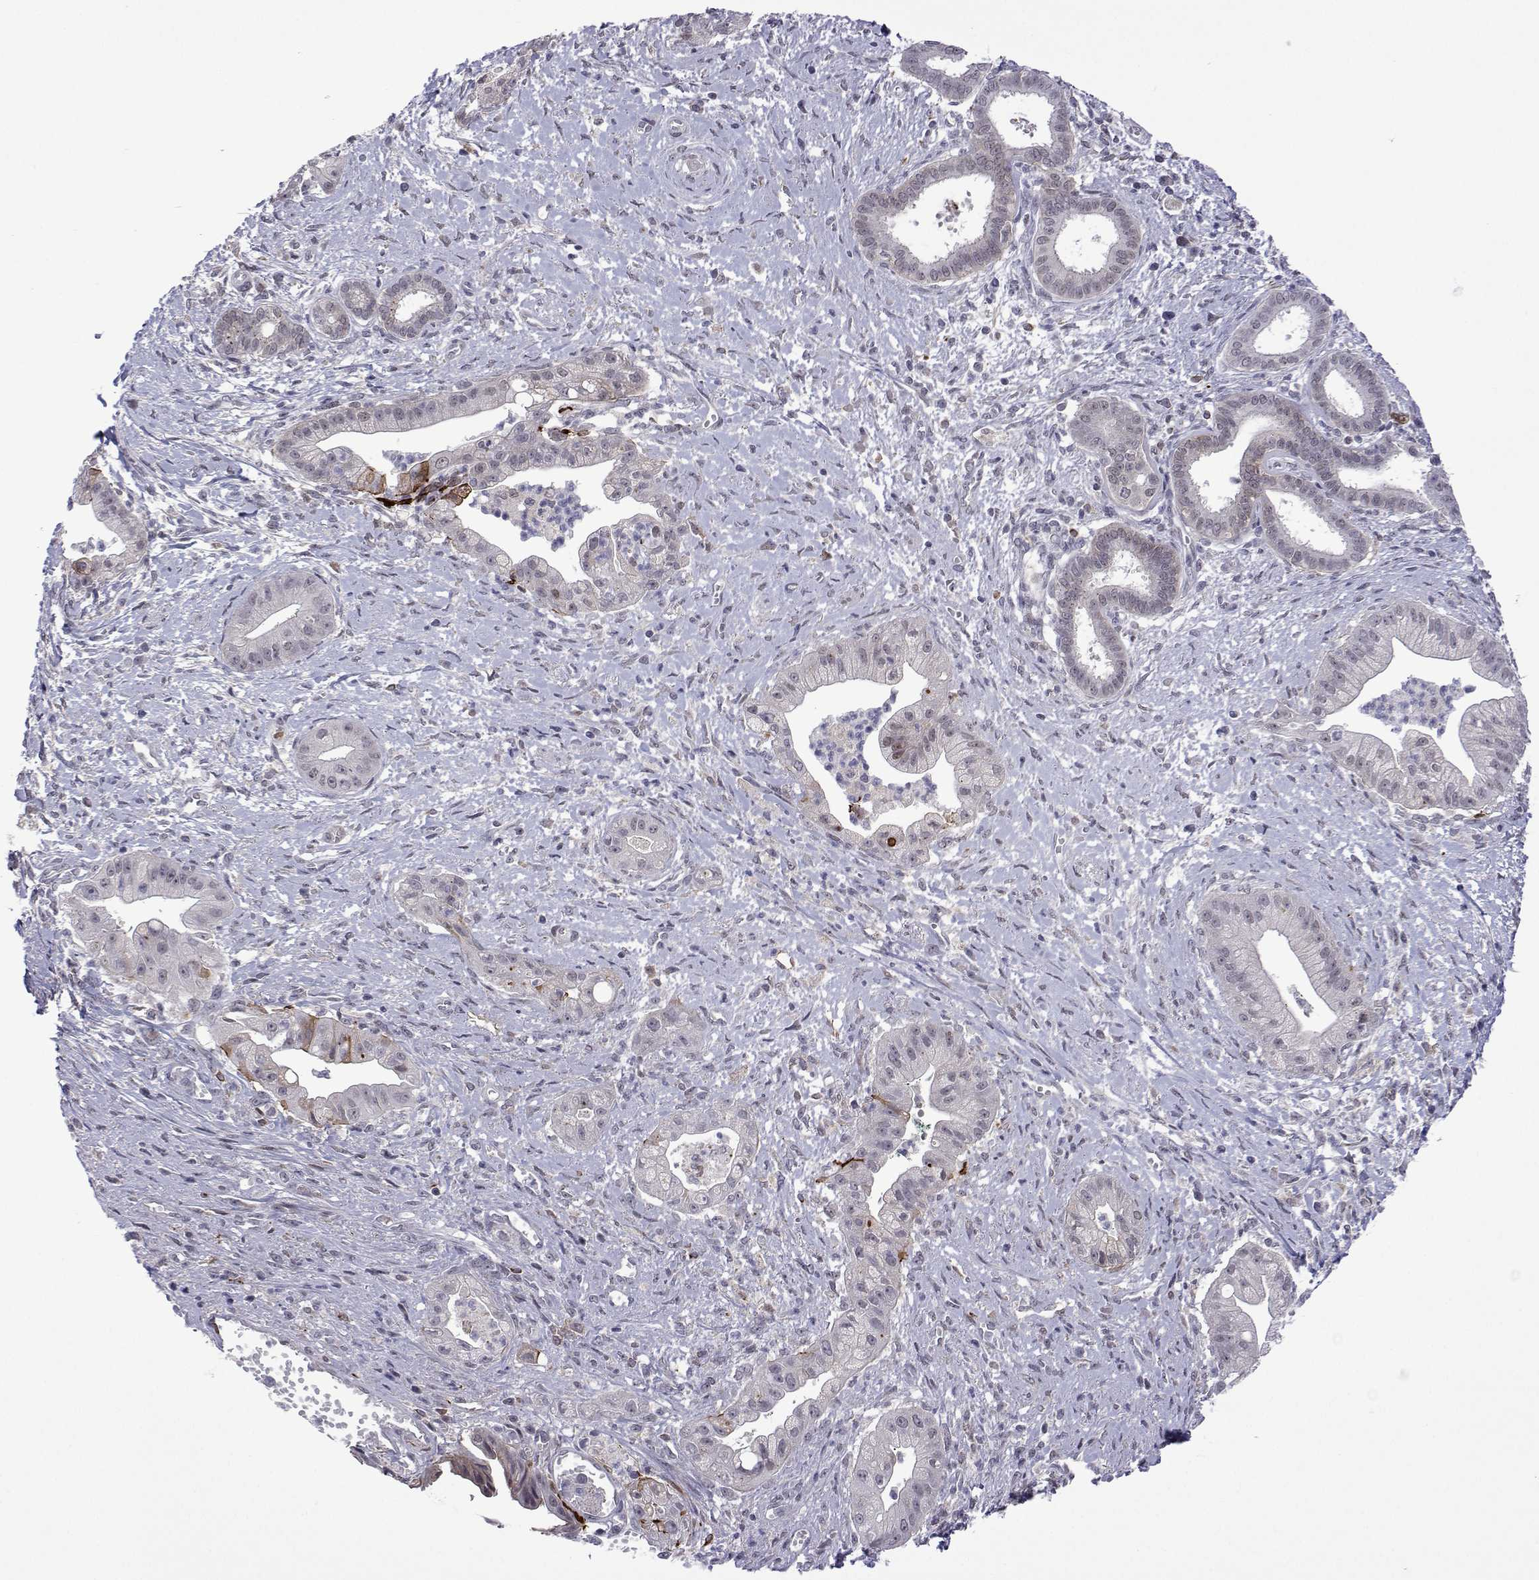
{"staining": {"intensity": "negative", "quantity": "none", "location": "none"}, "tissue": "pancreatic cancer", "cell_type": "Tumor cells", "image_type": "cancer", "snomed": [{"axis": "morphology", "description": "Normal tissue, NOS"}, {"axis": "morphology", "description": "Adenocarcinoma, NOS"}, {"axis": "topography", "description": "Lymph node"}, {"axis": "topography", "description": "Pancreas"}], "caption": "Human pancreatic cancer (adenocarcinoma) stained for a protein using IHC displays no staining in tumor cells.", "gene": "EFCAB3", "patient": {"sex": "female", "age": 58}}